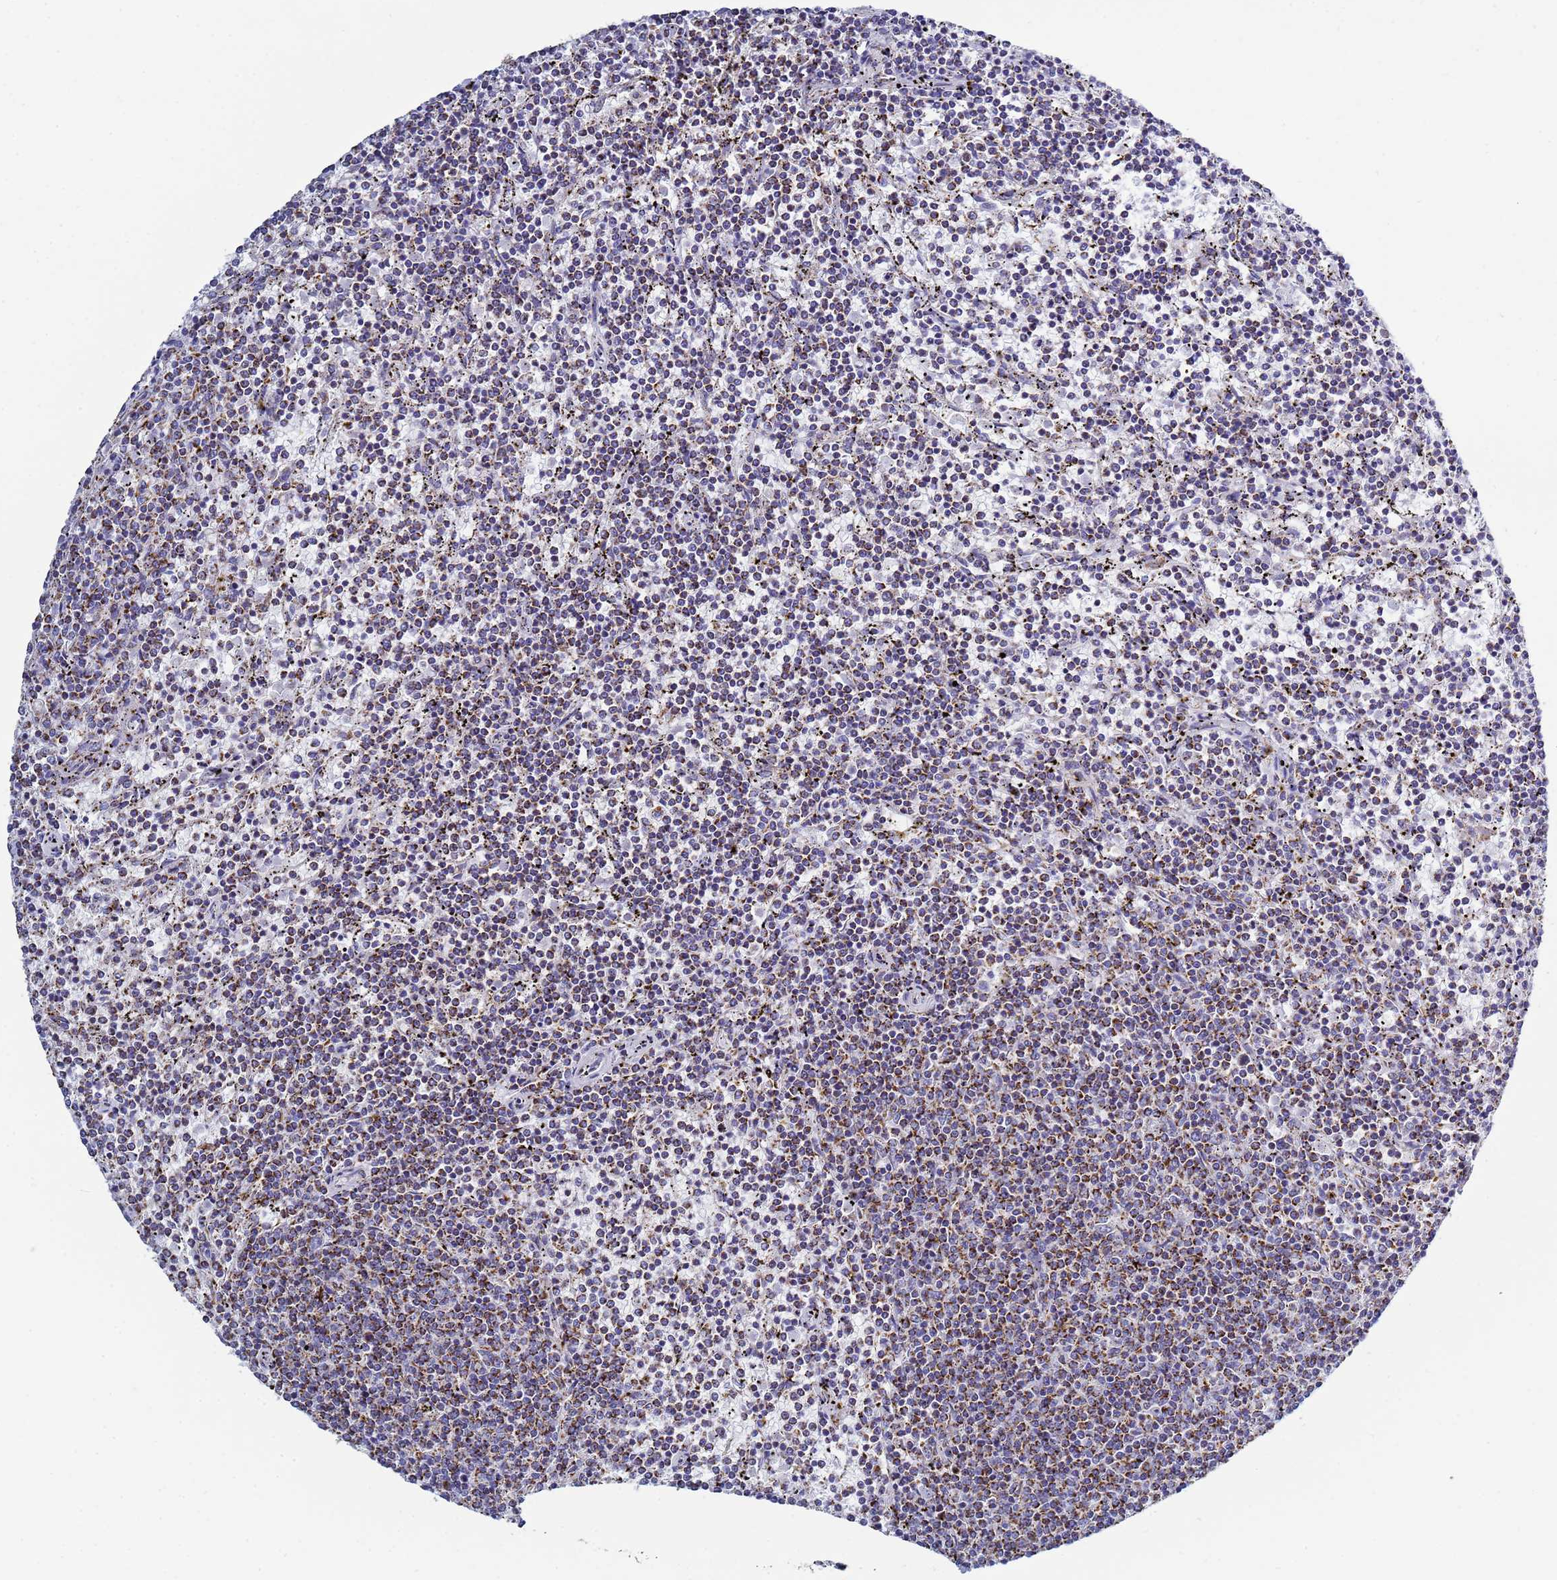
{"staining": {"intensity": "strong", "quantity": ">75%", "location": "cytoplasmic/membranous"}, "tissue": "lymphoma", "cell_type": "Tumor cells", "image_type": "cancer", "snomed": [{"axis": "morphology", "description": "Malignant lymphoma, non-Hodgkin's type, Low grade"}, {"axis": "topography", "description": "Spleen"}], "caption": "This is an image of IHC staining of malignant lymphoma, non-Hodgkin's type (low-grade), which shows strong expression in the cytoplasmic/membranous of tumor cells.", "gene": "COQ4", "patient": {"sex": "female", "age": 50}}